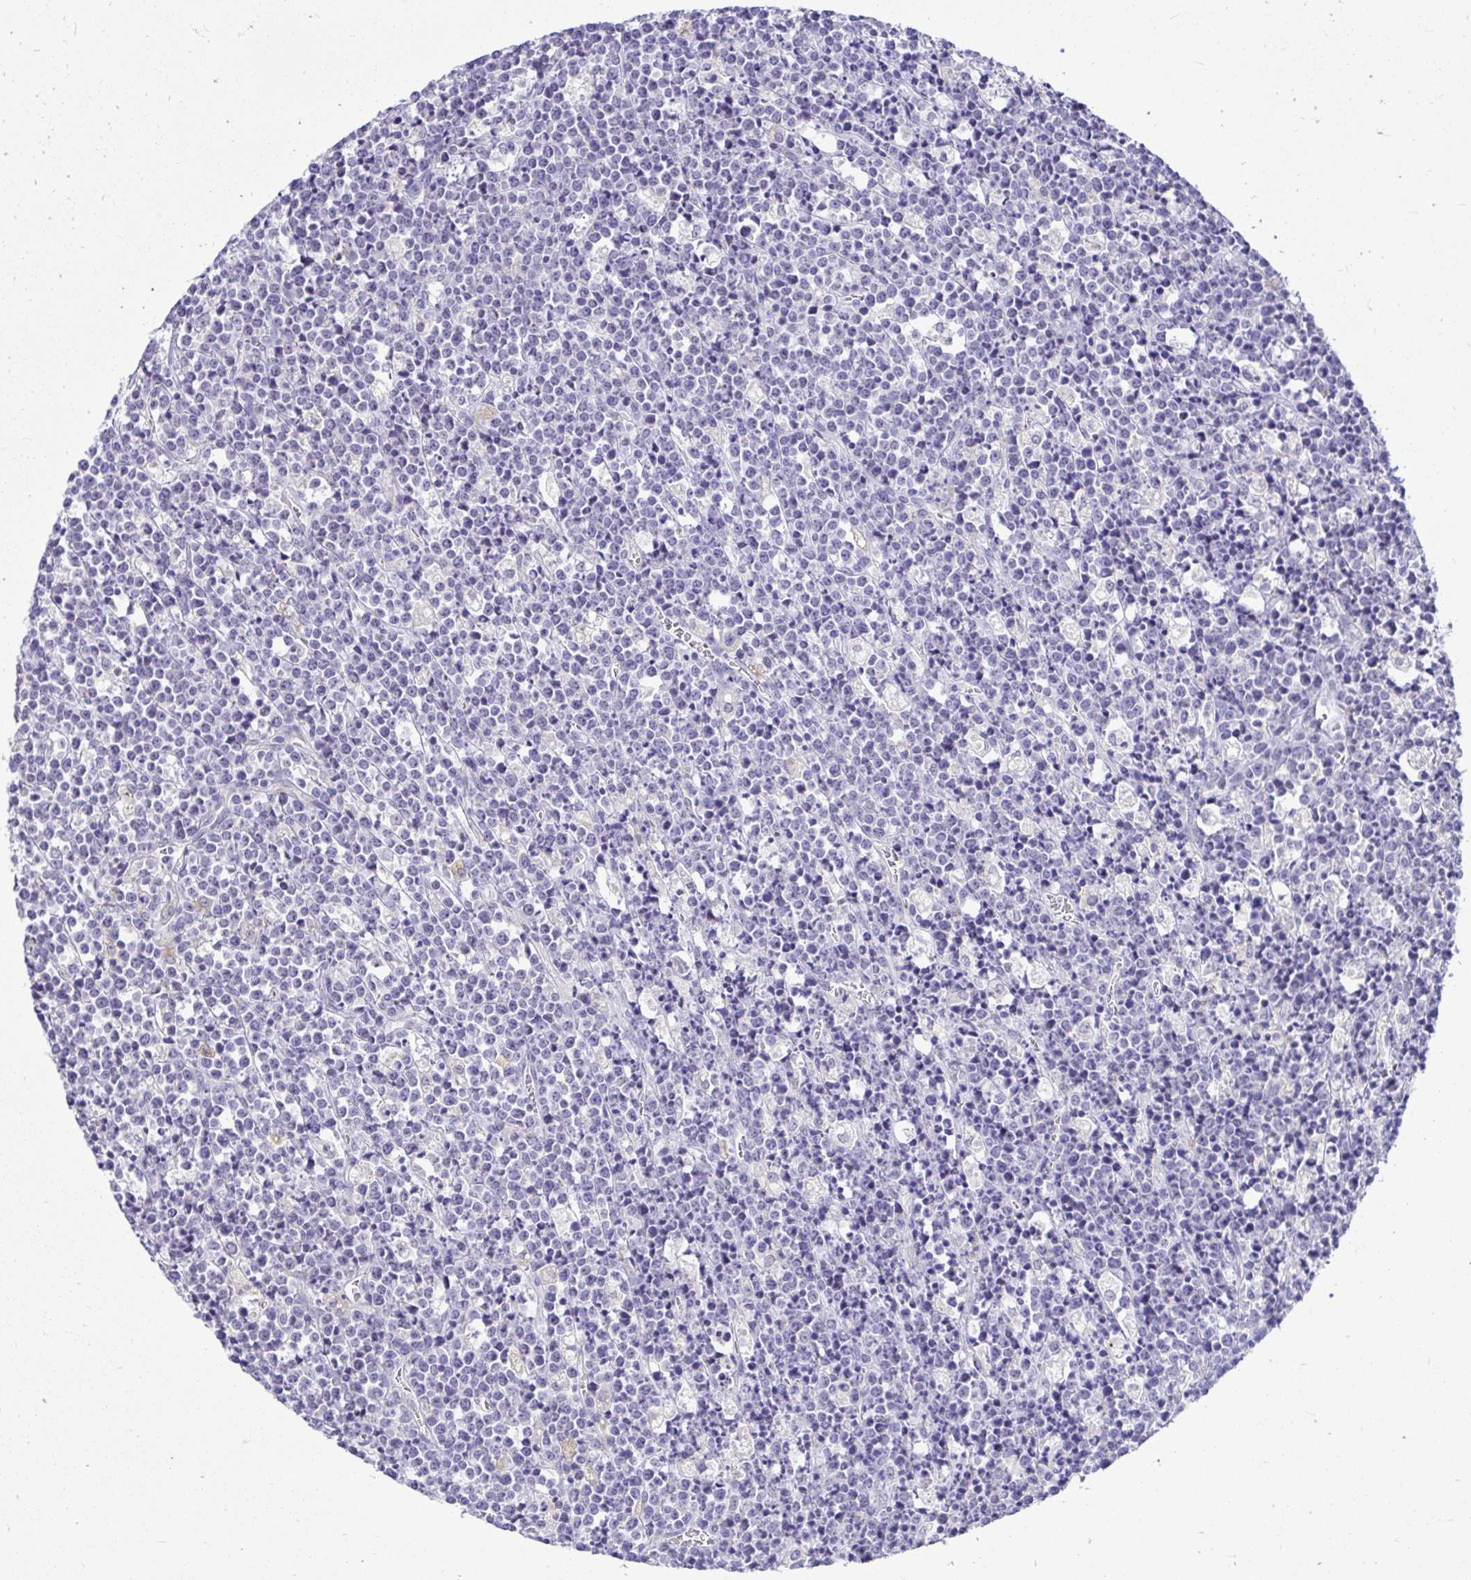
{"staining": {"intensity": "negative", "quantity": "none", "location": "none"}, "tissue": "lymphoma", "cell_type": "Tumor cells", "image_type": "cancer", "snomed": [{"axis": "morphology", "description": "Malignant lymphoma, non-Hodgkin's type, High grade"}, {"axis": "topography", "description": "Ovary"}], "caption": "High power microscopy micrograph of an immunohistochemistry photomicrograph of lymphoma, revealing no significant staining in tumor cells.", "gene": "PKN3", "patient": {"sex": "female", "age": 56}}